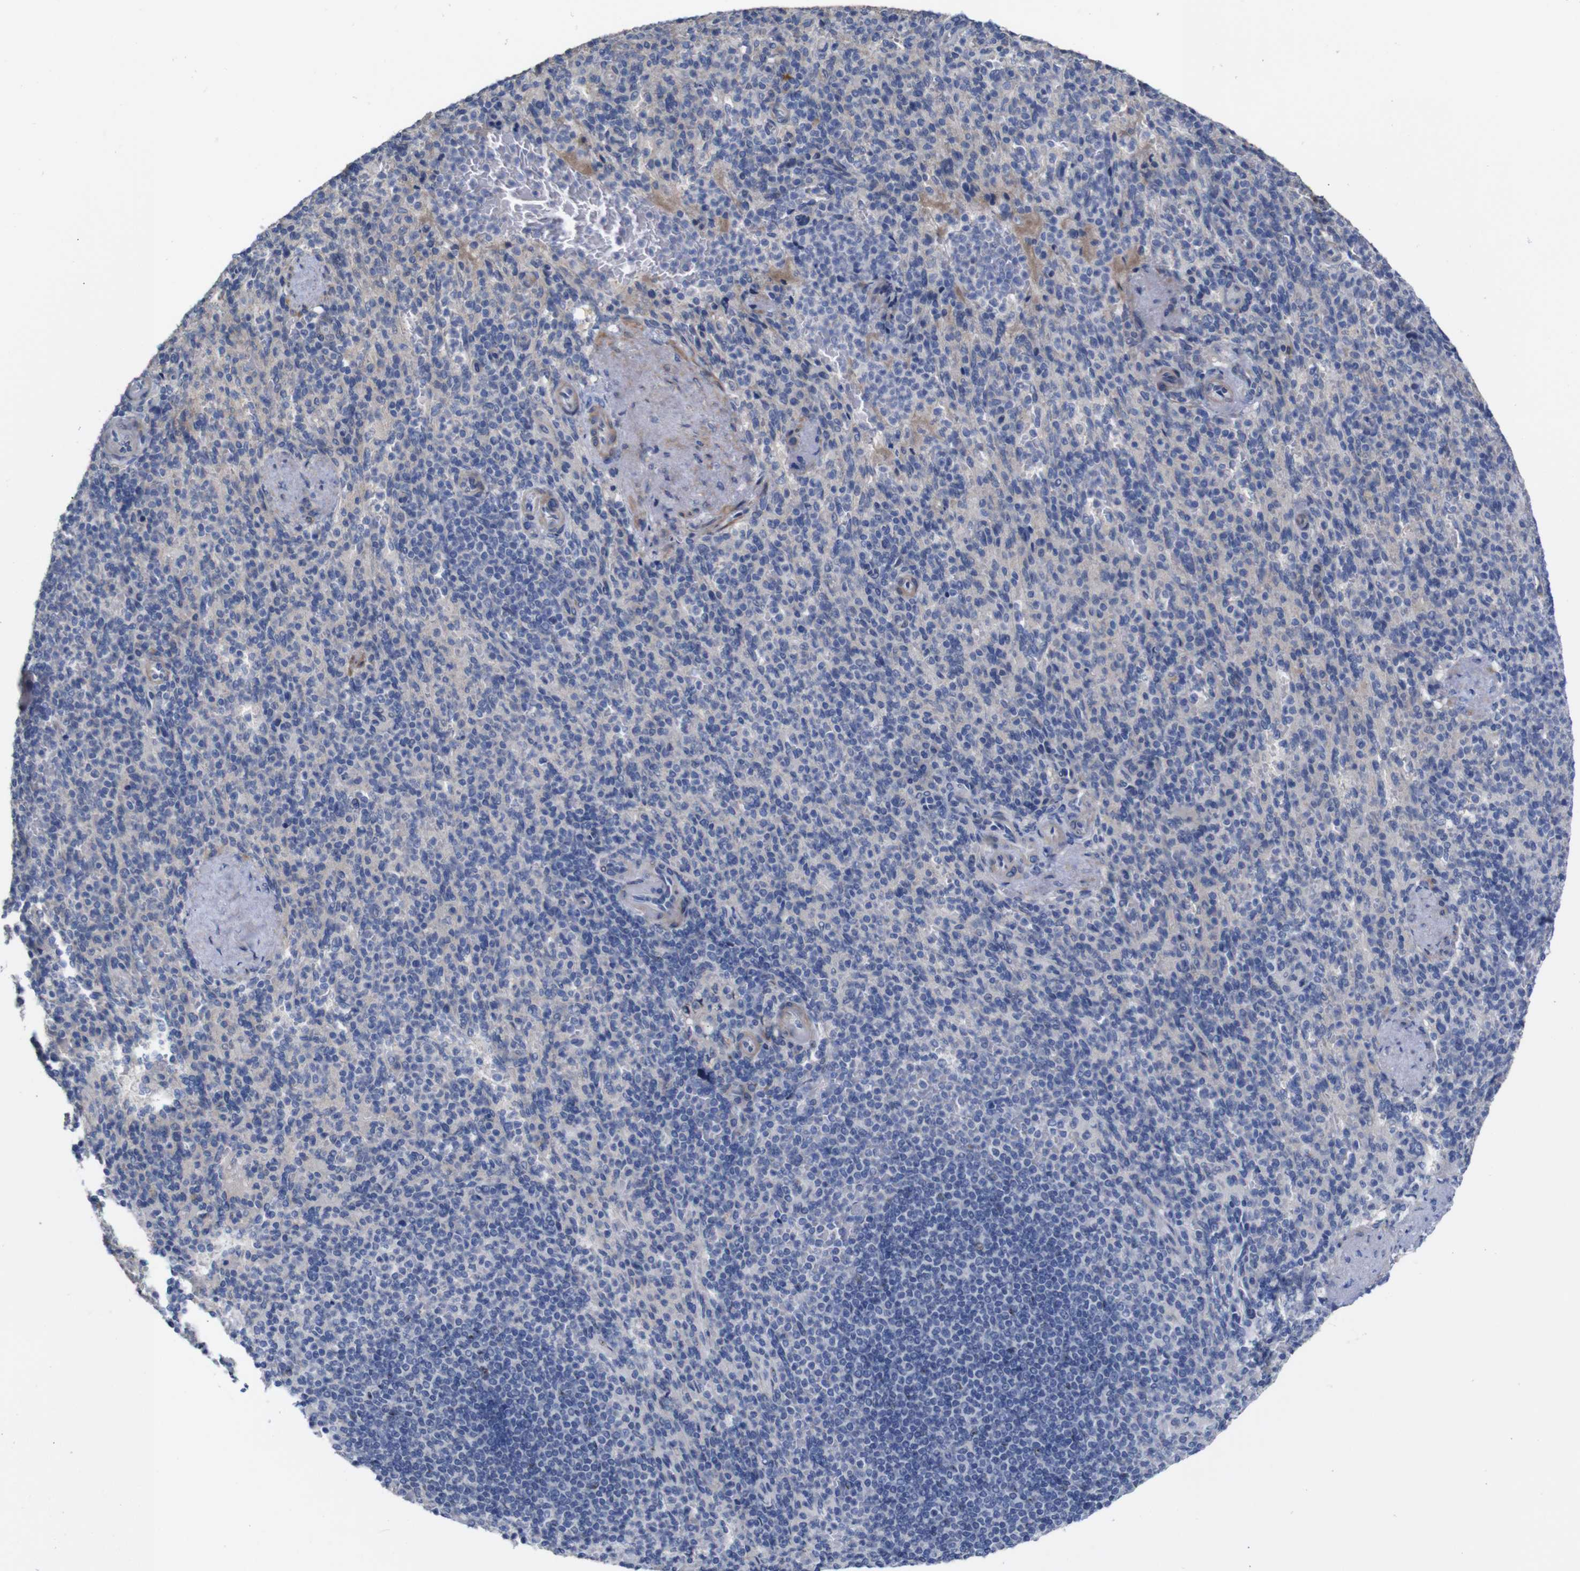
{"staining": {"intensity": "negative", "quantity": "none", "location": "none"}, "tissue": "spleen", "cell_type": "Cells in red pulp", "image_type": "normal", "snomed": [{"axis": "morphology", "description": "Normal tissue, NOS"}, {"axis": "topography", "description": "Spleen"}], "caption": "Immunohistochemistry (IHC) histopathology image of benign spleen stained for a protein (brown), which reveals no positivity in cells in red pulp. (Brightfield microscopy of DAB immunohistochemistry (IHC) at high magnification).", "gene": "TCEAL9", "patient": {"sex": "female", "age": 74}}